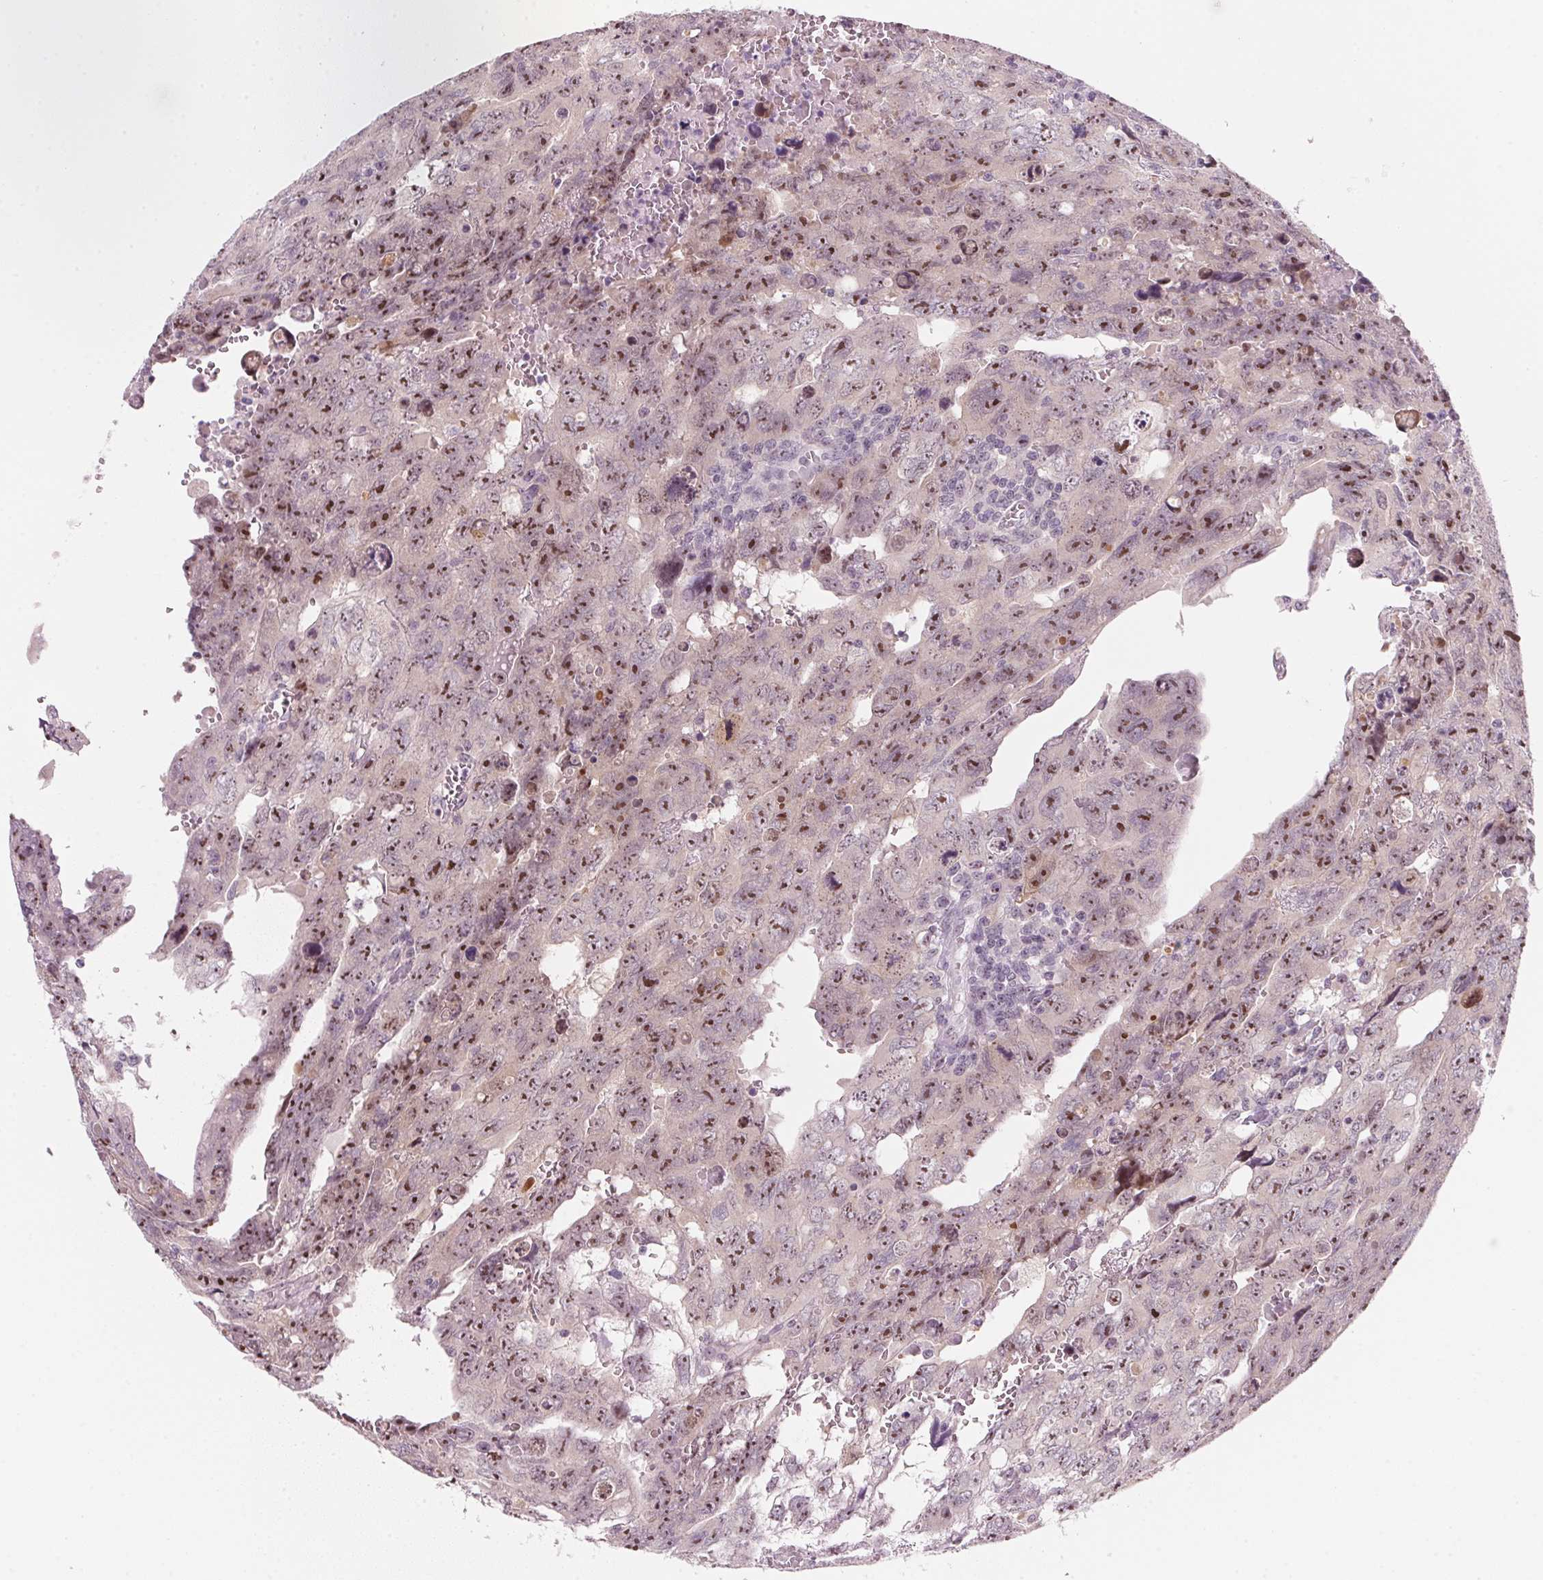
{"staining": {"intensity": "moderate", "quantity": ">75%", "location": "nuclear"}, "tissue": "testis cancer", "cell_type": "Tumor cells", "image_type": "cancer", "snomed": [{"axis": "morphology", "description": "Carcinoma, Embryonal, NOS"}, {"axis": "topography", "description": "Testis"}], "caption": "Immunohistochemistry image of neoplastic tissue: human embryonal carcinoma (testis) stained using IHC displays medium levels of moderate protein expression localized specifically in the nuclear of tumor cells, appearing as a nuclear brown color.", "gene": "DNTTIP2", "patient": {"sex": "male", "age": 24}}